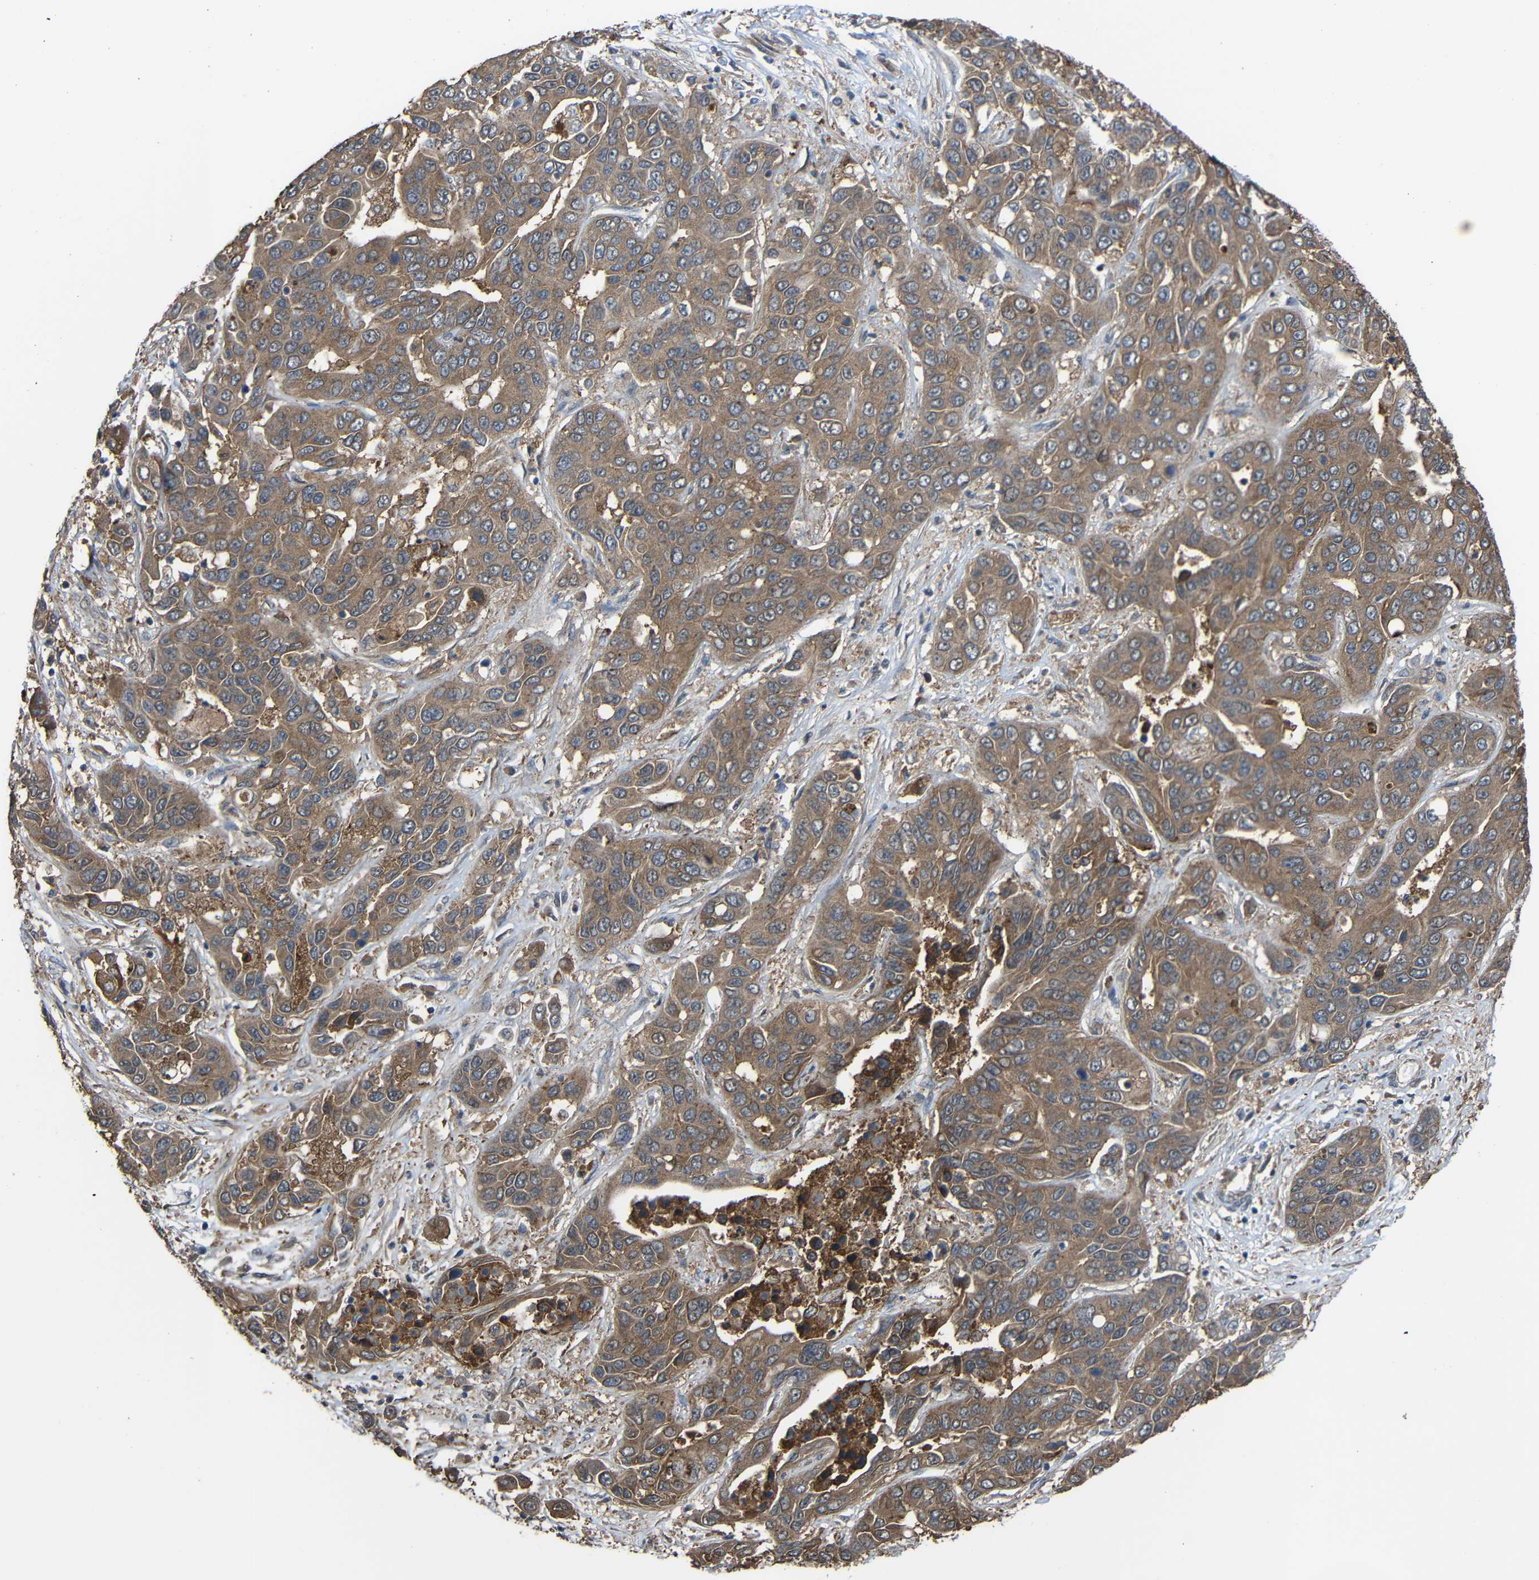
{"staining": {"intensity": "moderate", "quantity": ">75%", "location": "cytoplasmic/membranous"}, "tissue": "liver cancer", "cell_type": "Tumor cells", "image_type": "cancer", "snomed": [{"axis": "morphology", "description": "Cholangiocarcinoma"}, {"axis": "topography", "description": "Liver"}], "caption": "A brown stain labels moderate cytoplasmic/membranous staining of a protein in human liver cholangiocarcinoma tumor cells.", "gene": "CHST9", "patient": {"sex": "female", "age": 52}}